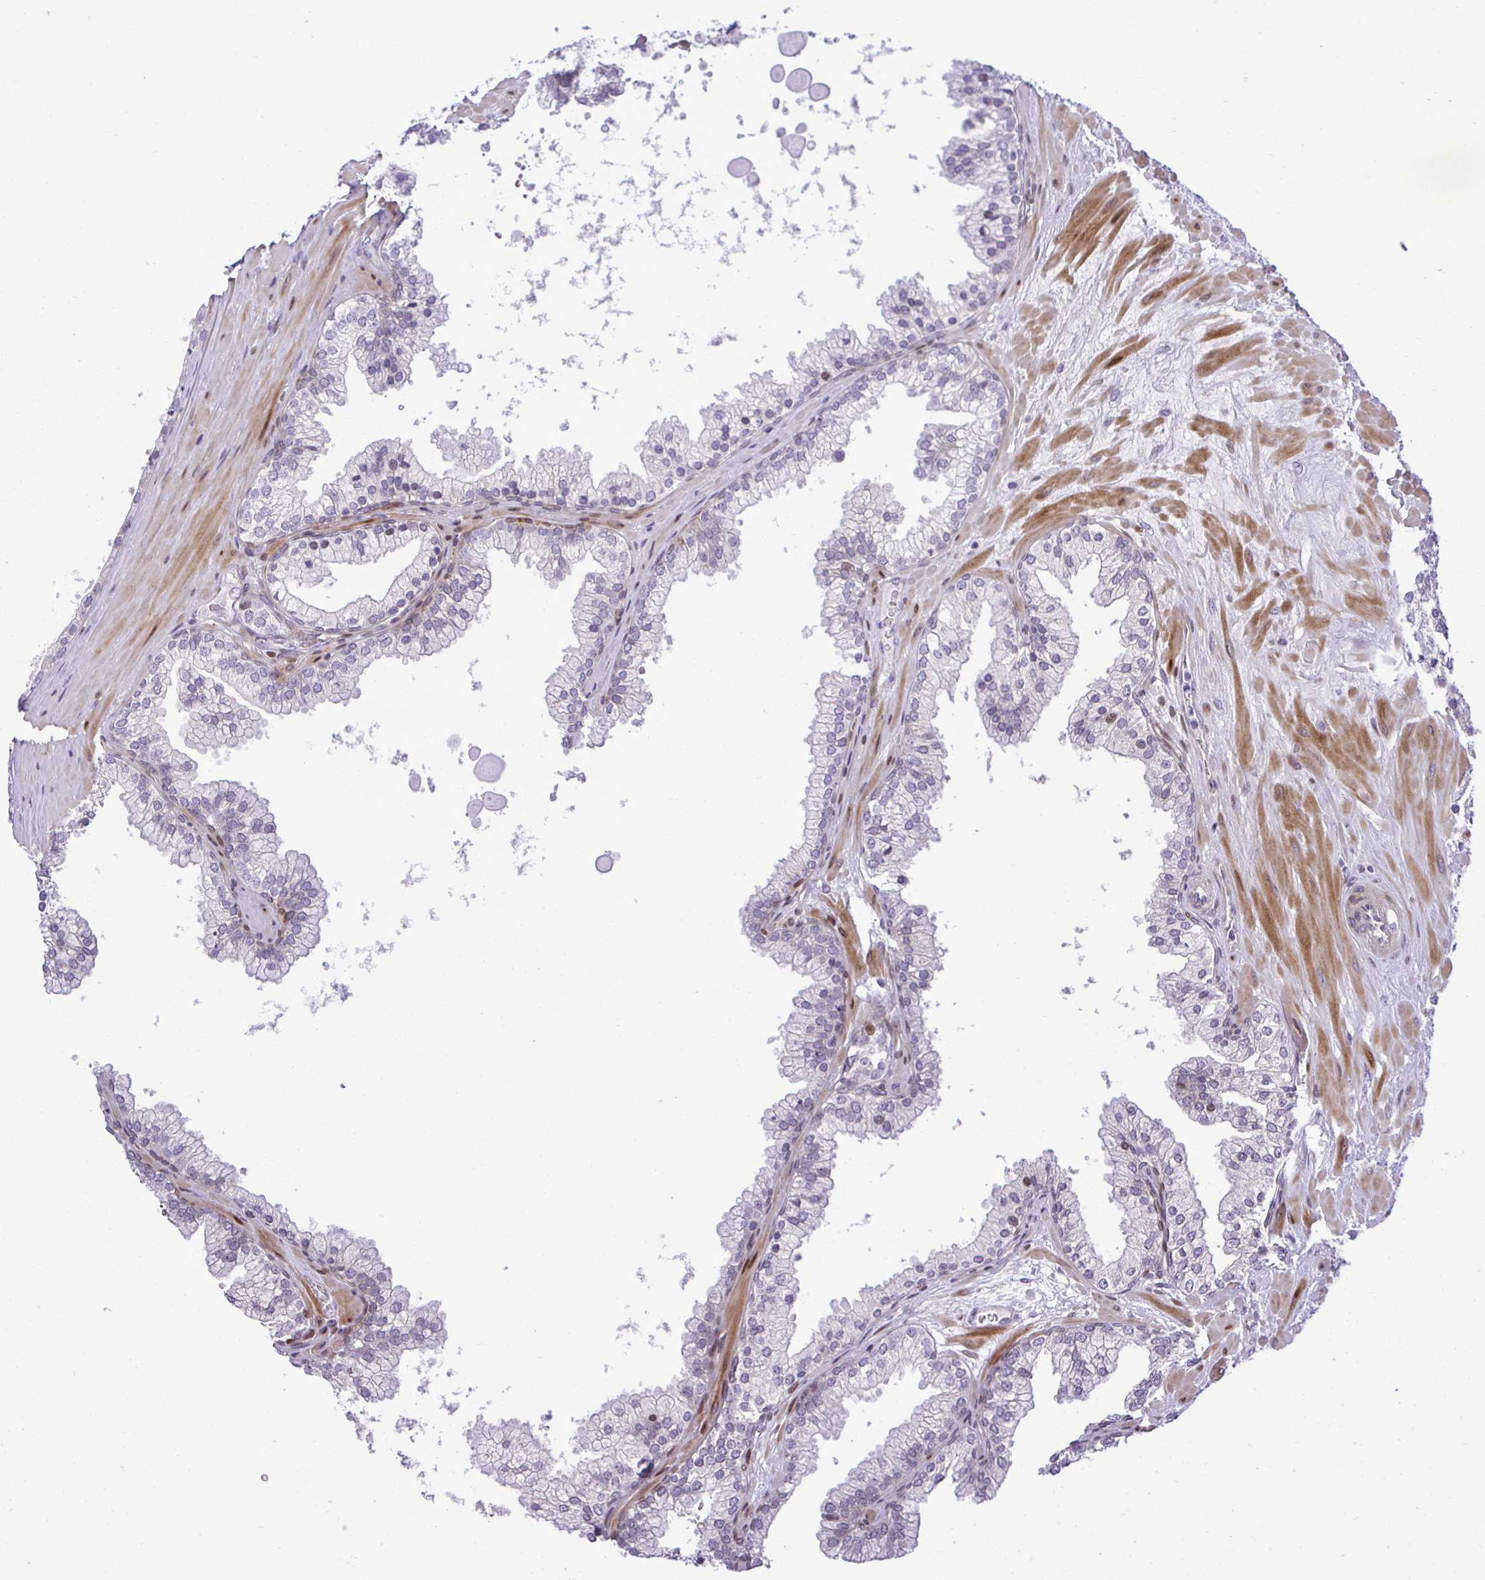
{"staining": {"intensity": "negative", "quantity": "none", "location": "none"}, "tissue": "prostate", "cell_type": "Glandular cells", "image_type": "normal", "snomed": [{"axis": "morphology", "description": "Normal tissue, NOS"}, {"axis": "topography", "description": "Prostate"}, {"axis": "topography", "description": "Peripheral nerve tissue"}], "caption": "A high-resolution photomicrograph shows immunohistochemistry staining of normal prostate, which exhibits no significant staining in glandular cells. Brightfield microscopy of IHC stained with DAB (3,3'-diaminobenzidine) (brown) and hematoxylin (blue), captured at high magnification.", "gene": "CASTOR2", "patient": {"sex": "male", "age": 61}}